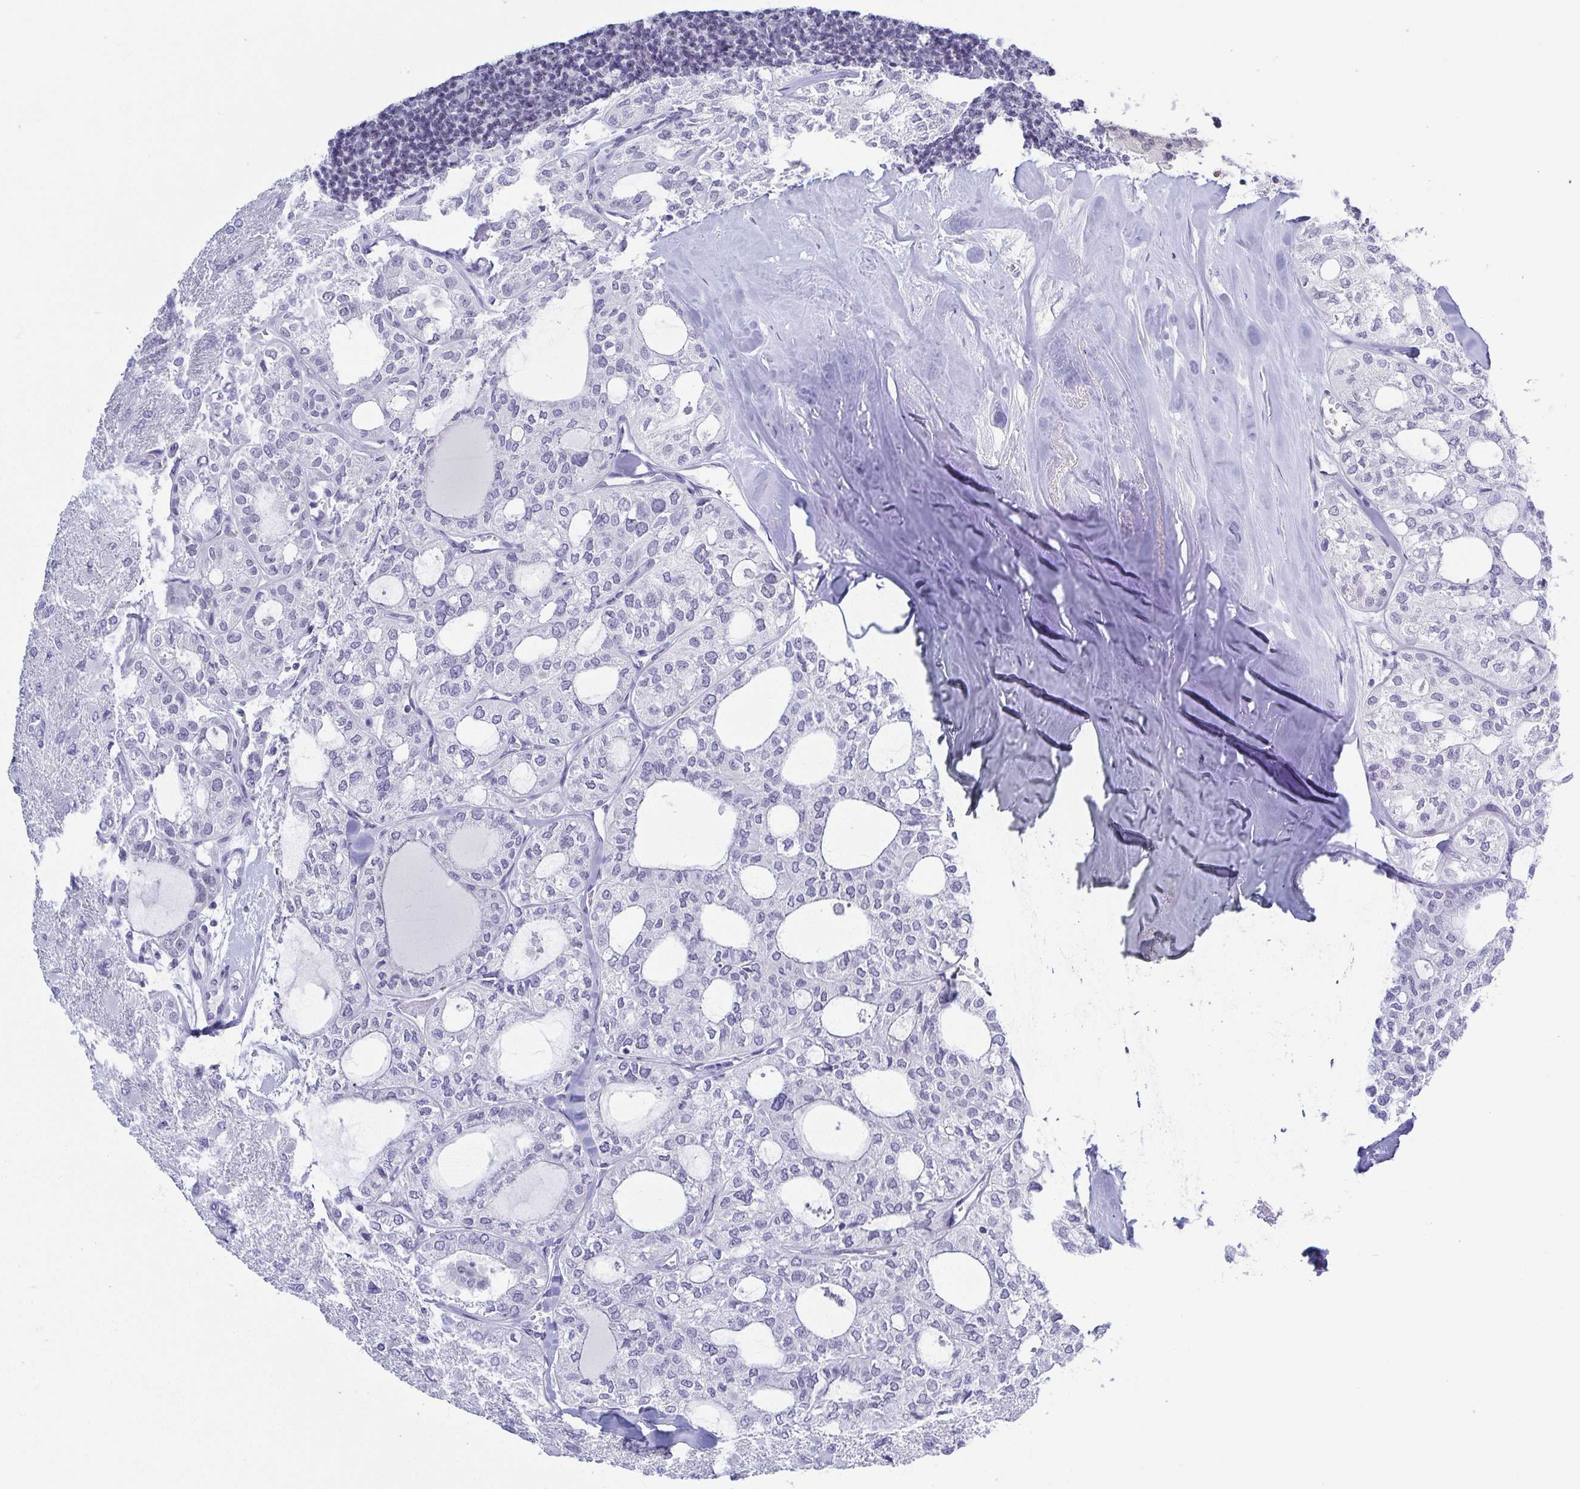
{"staining": {"intensity": "negative", "quantity": "none", "location": "none"}, "tissue": "thyroid cancer", "cell_type": "Tumor cells", "image_type": "cancer", "snomed": [{"axis": "morphology", "description": "Follicular adenoma carcinoma, NOS"}, {"axis": "topography", "description": "Thyroid gland"}], "caption": "High power microscopy histopathology image of an immunohistochemistry (IHC) histopathology image of thyroid cancer (follicular adenoma carcinoma), revealing no significant expression in tumor cells.", "gene": "BZW1", "patient": {"sex": "male", "age": 75}}